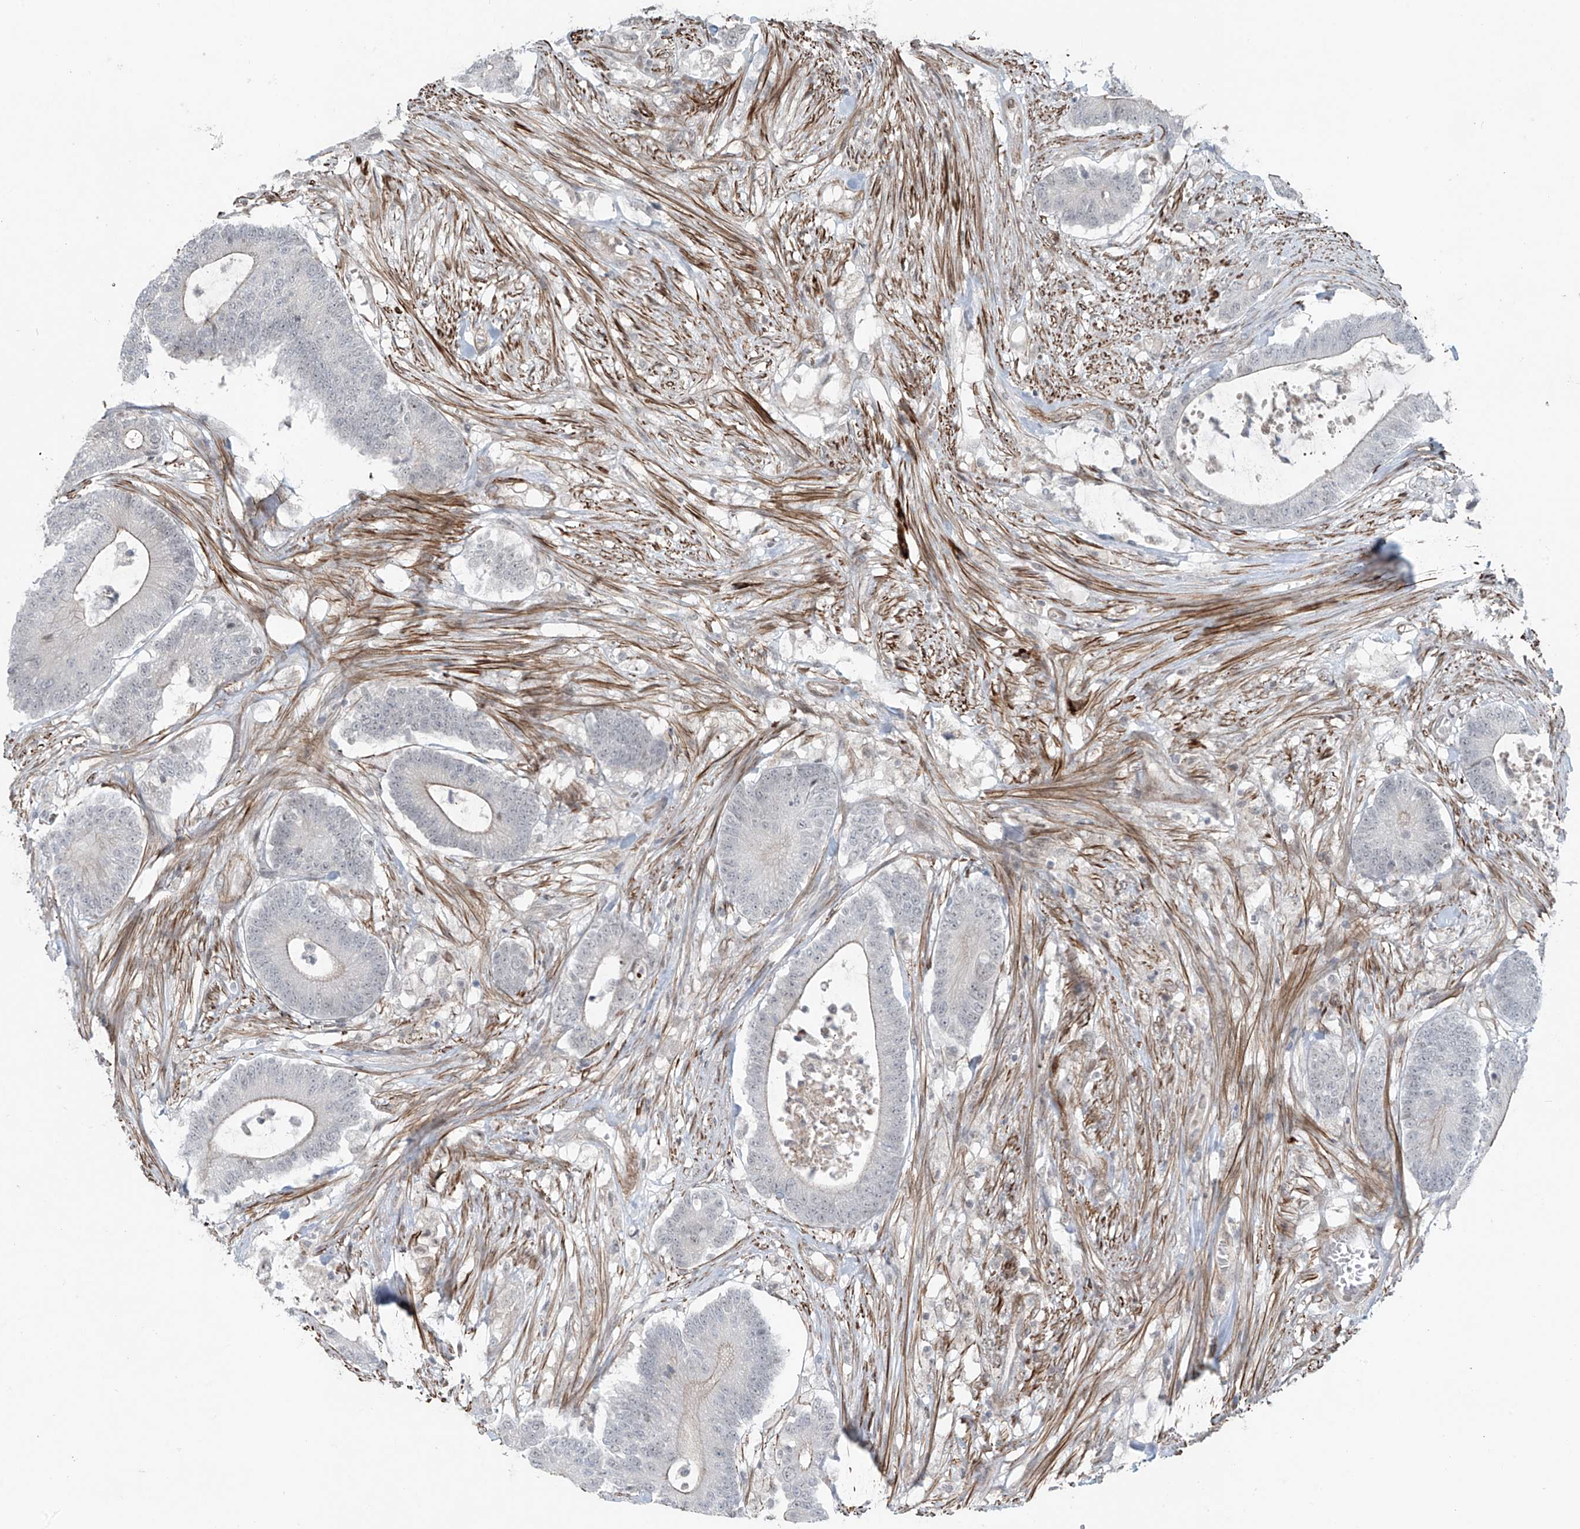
{"staining": {"intensity": "weak", "quantity": "<25%", "location": "cytoplasmic/membranous"}, "tissue": "colorectal cancer", "cell_type": "Tumor cells", "image_type": "cancer", "snomed": [{"axis": "morphology", "description": "Adenocarcinoma, NOS"}, {"axis": "topography", "description": "Colon"}], "caption": "IHC image of colorectal adenocarcinoma stained for a protein (brown), which displays no staining in tumor cells.", "gene": "RASGEF1A", "patient": {"sex": "female", "age": 84}}